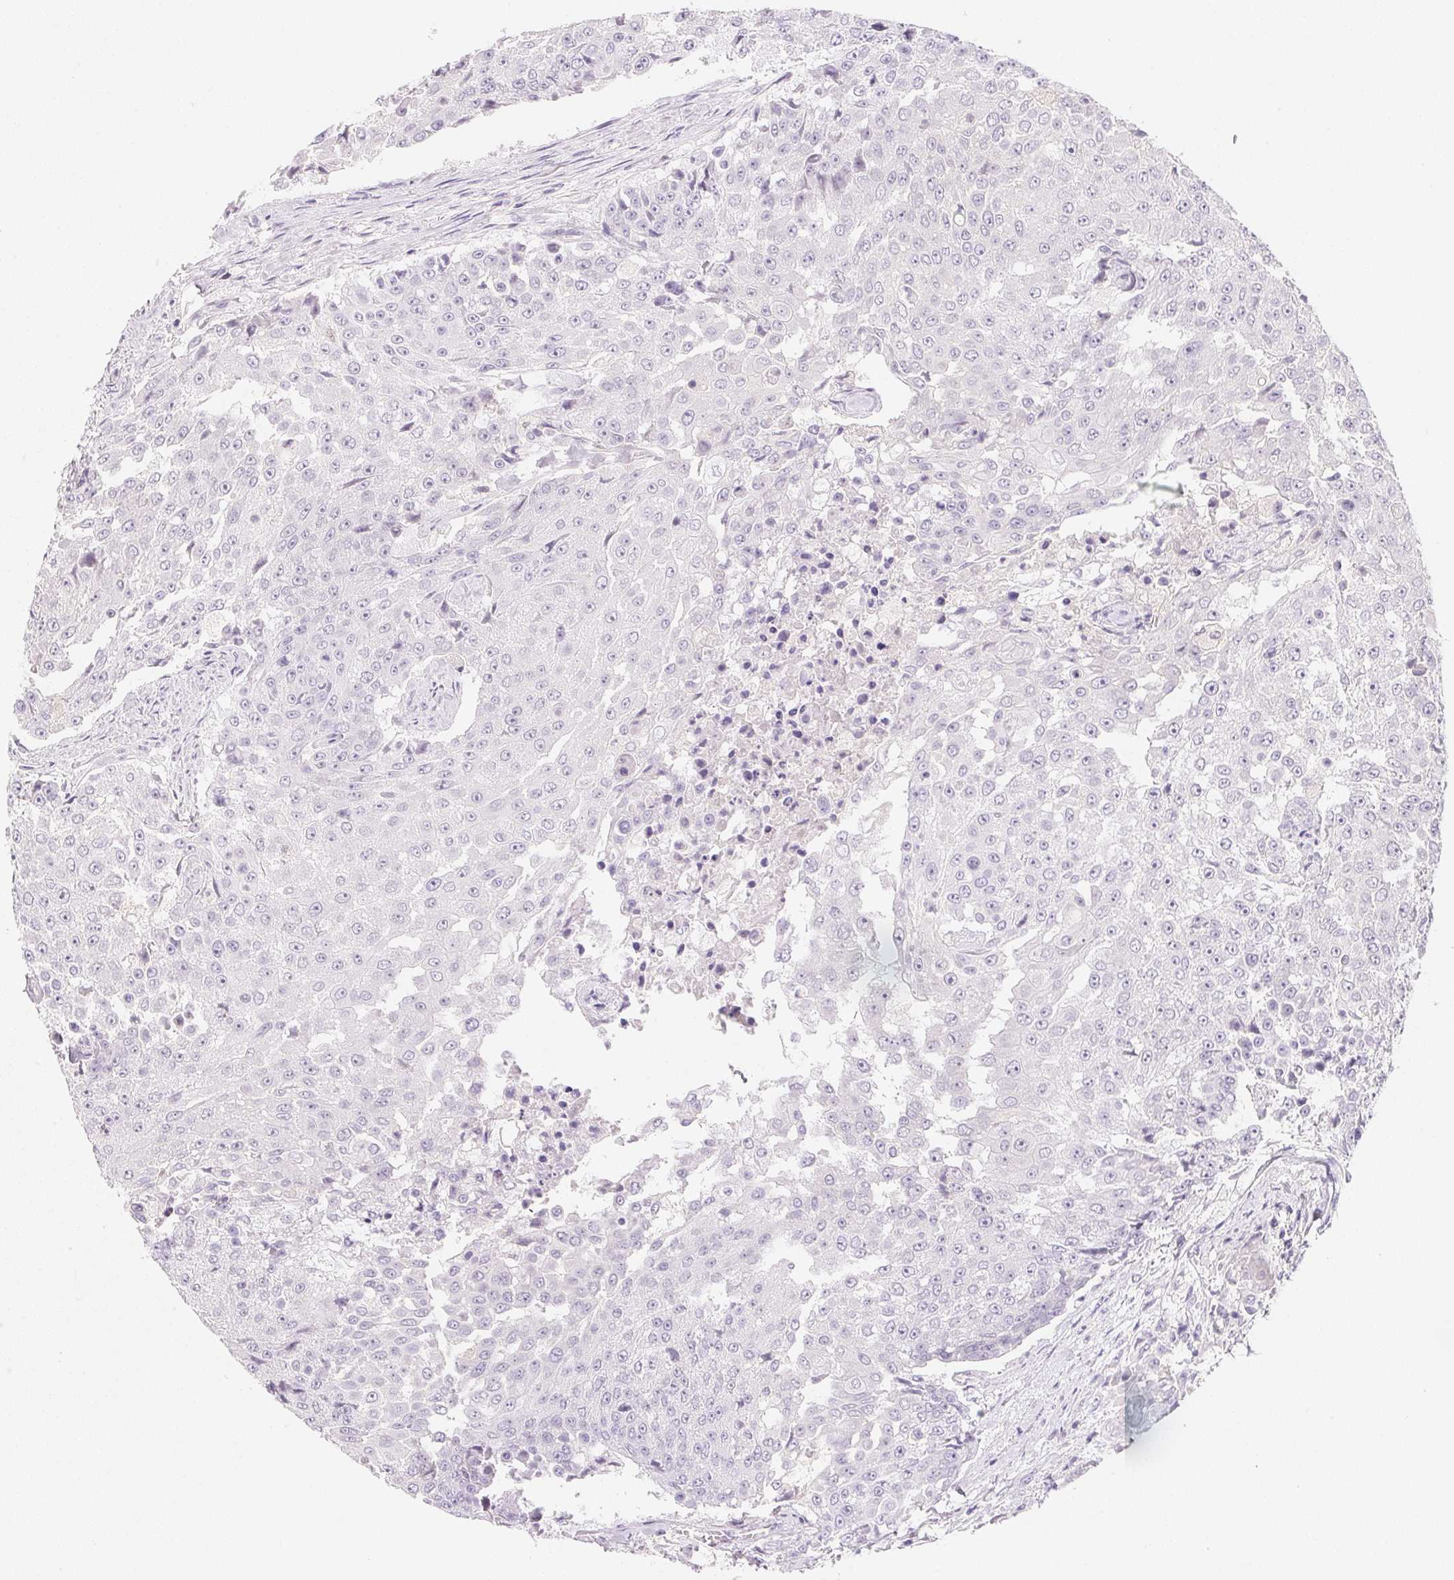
{"staining": {"intensity": "negative", "quantity": "none", "location": "none"}, "tissue": "urothelial cancer", "cell_type": "Tumor cells", "image_type": "cancer", "snomed": [{"axis": "morphology", "description": "Urothelial carcinoma, High grade"}, {"axis": "topography", "description": "Urinary bladder"}], "caption": "An image of human urothelial carcinoma (high-grade) is negative for staining in tumor cells.", "gene": "MCOLN3", "patient": {"sex": "female", "age": 63}}